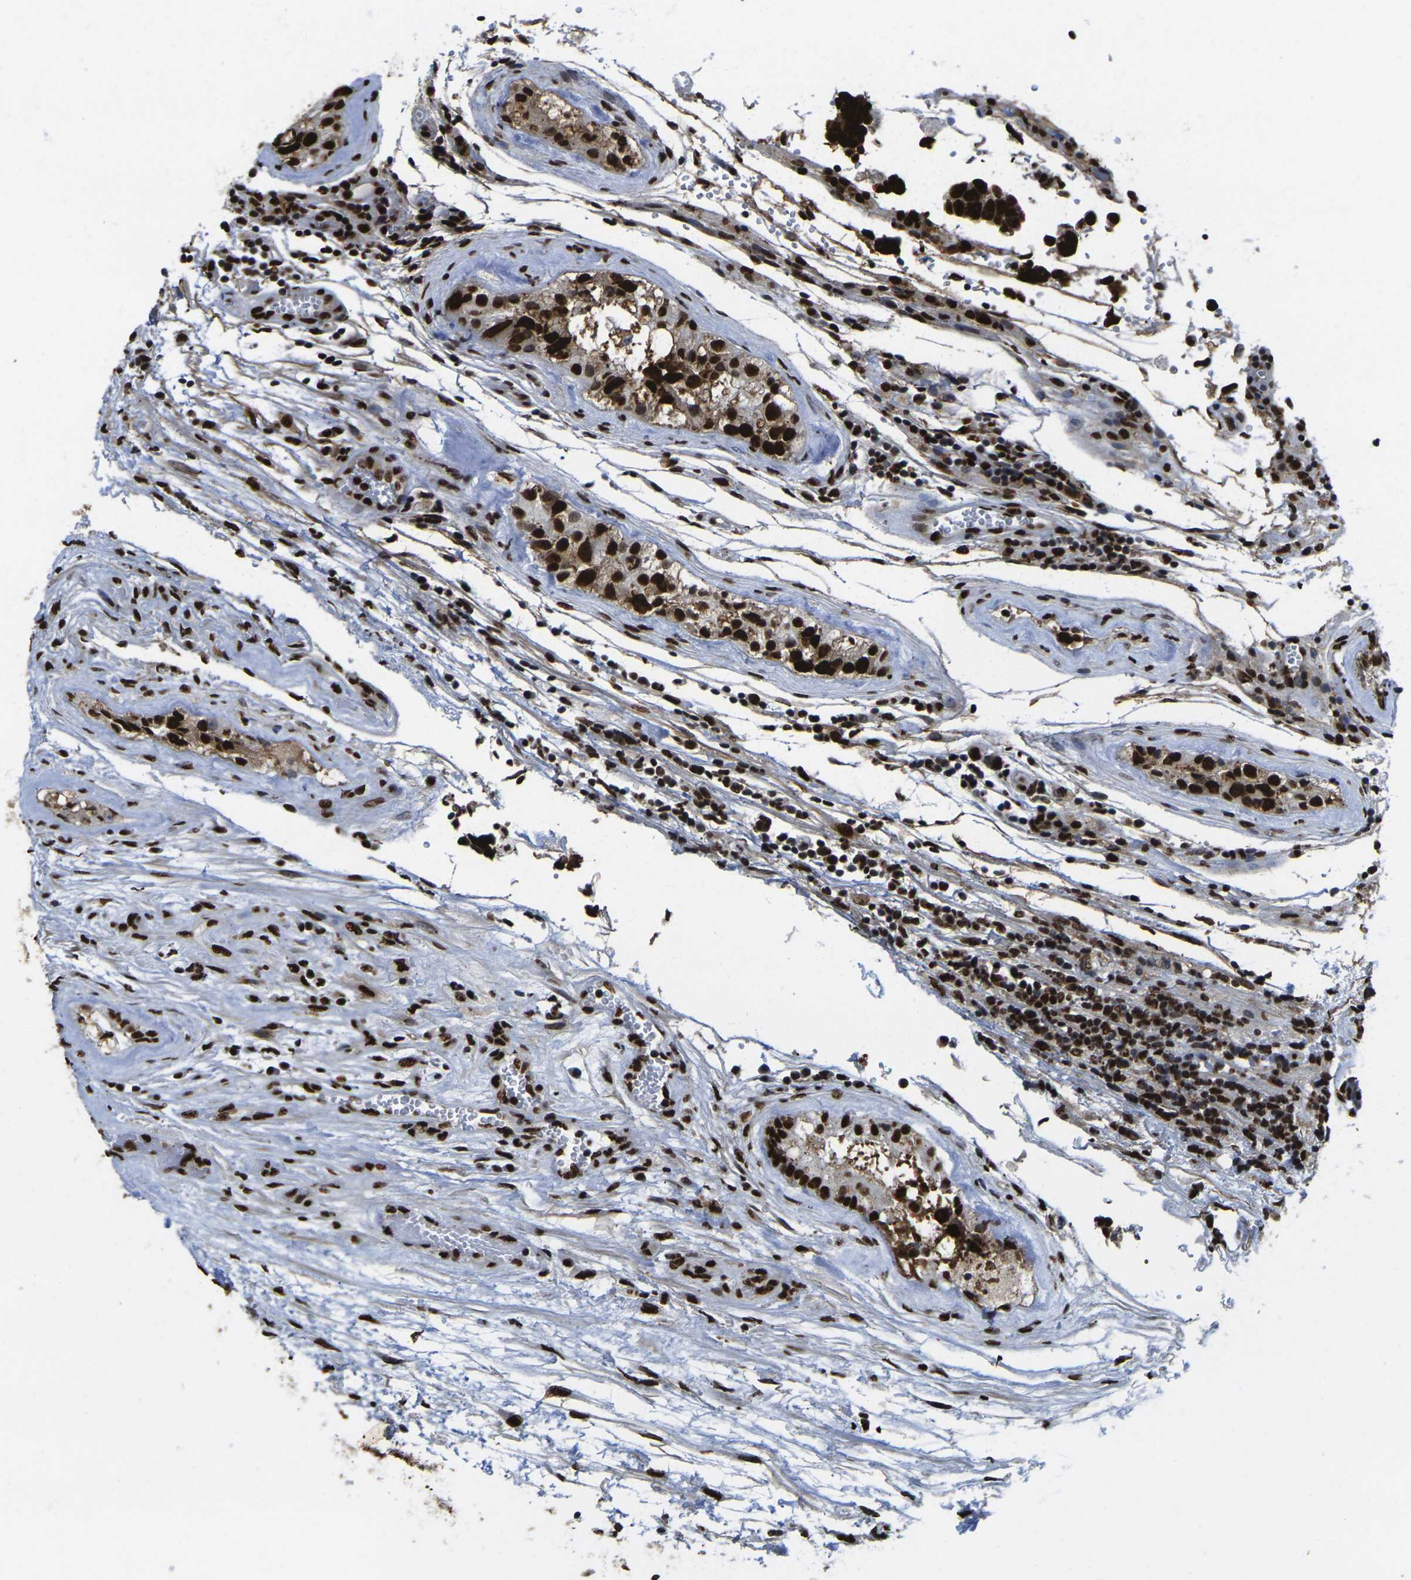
{"staining": {"intensity": "strong", "quantity": ">75%", "location": "nuclear"}, "tissue": "testis cancer", "cell_type": "Tumor cells", "image_type": "cancer", "snomed": [{"axis": "morphology", "description": "Carcinoma, Embryonal, NOS"}, {"axis": "topography", "description": "Testis"}], "caption": "Immunohistochemical staining of embryonal carcinoma (testis) displays high levels of strong nuclear protein expression in about >75% of tumor cells. Immunohistochemistry stains the protein in brown and the nuclei are stained blue.", "gene": "SMARCC1", "patient": {"sex": "male", "age": 36}}